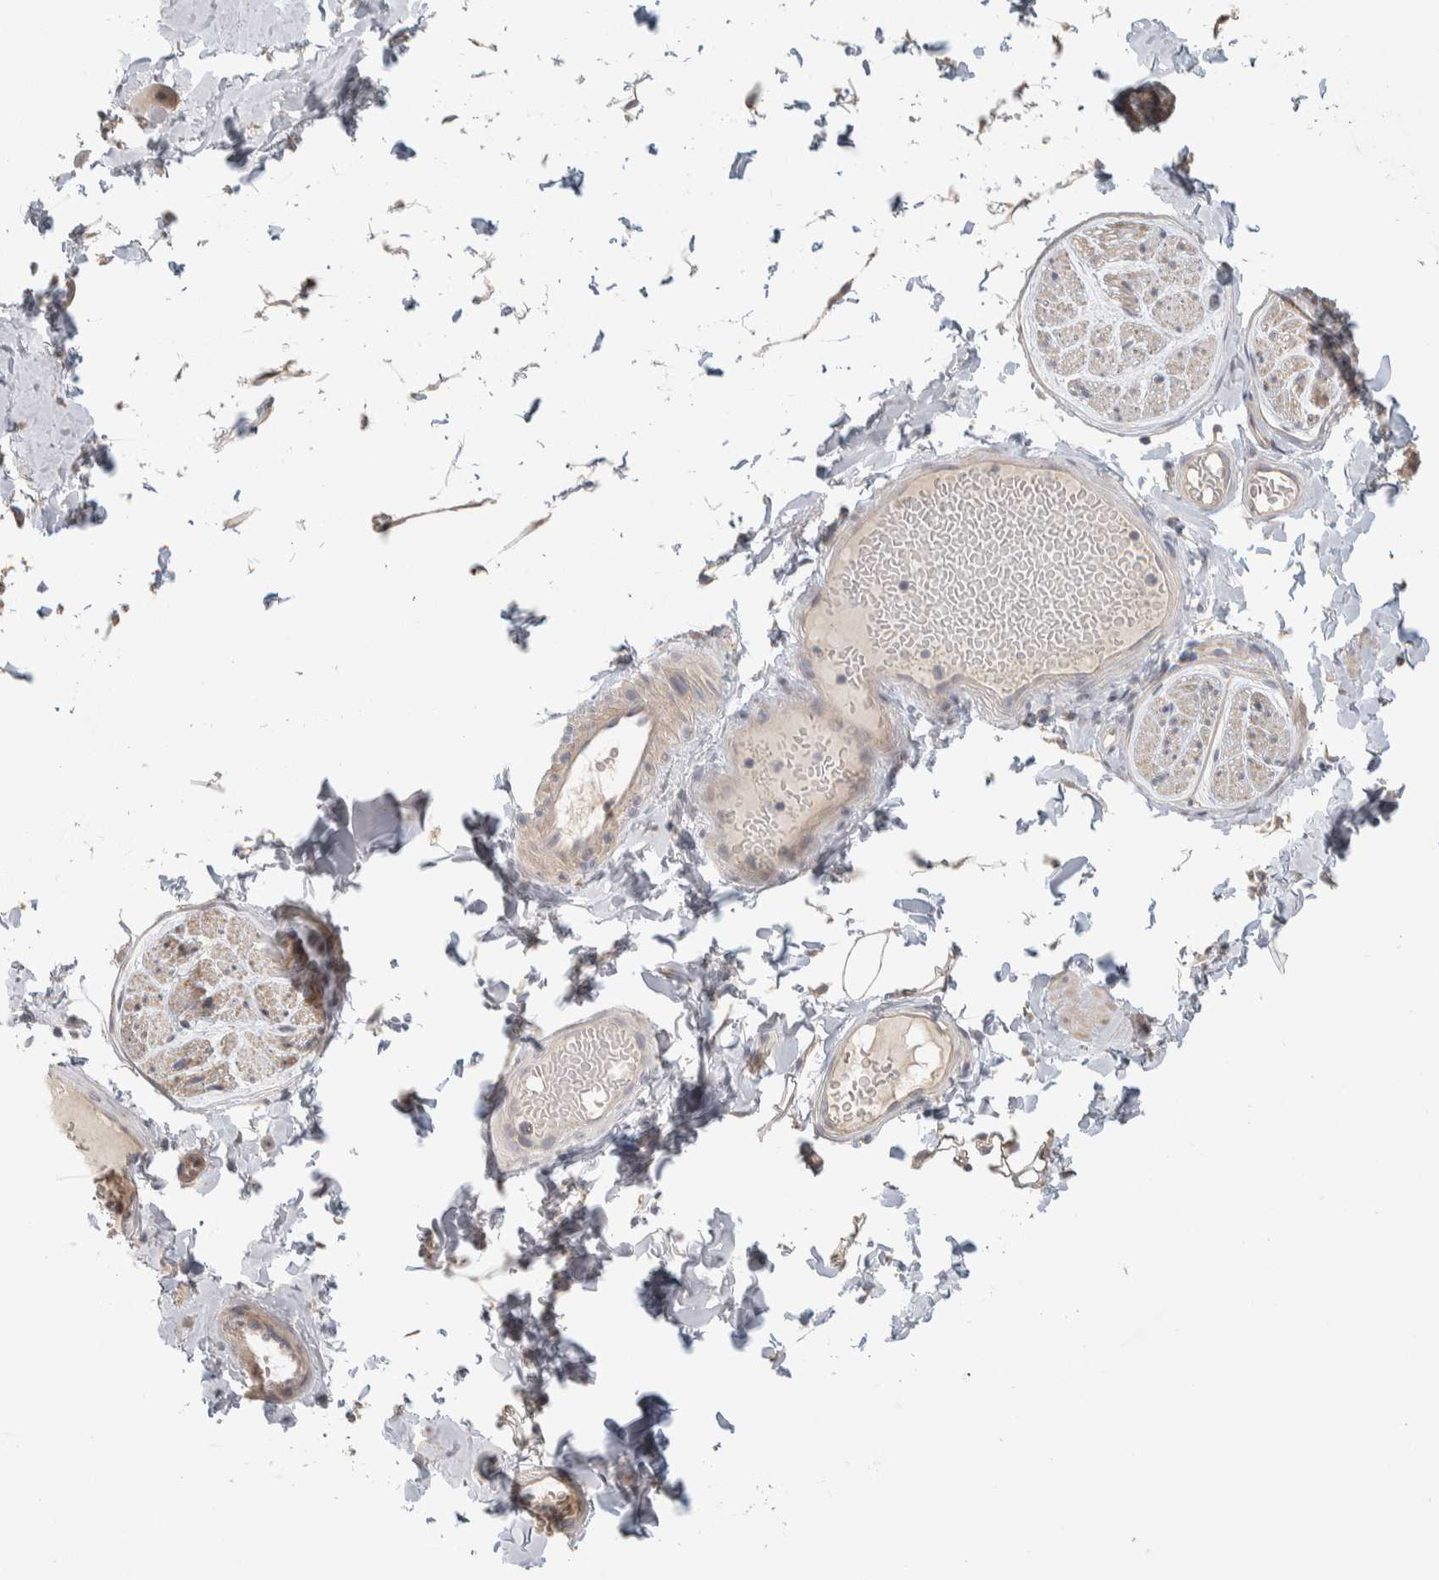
{"staining": {"intensity": "negative", "quantity": "none", "location": "none"}, "tissue": "adipose tissue", "cell_type": "Adipocytes", "image_type": "normal", "snomed": [{"axis": "morphology", "description": "Normal tissue, NOS"}, {"axis": "topography", "description": "Adipose tissue"}, {"axis": "topography", "description": "Vascular tissue"}, {"axis": "topography", "description": "Peripheral nerve tissue"}], "caption": "An image of adipose tissue stained for a protein shows no brown staining in adipocytes.", "gene": "DCXR", "patient": {"sex": "male", "age": 25}}